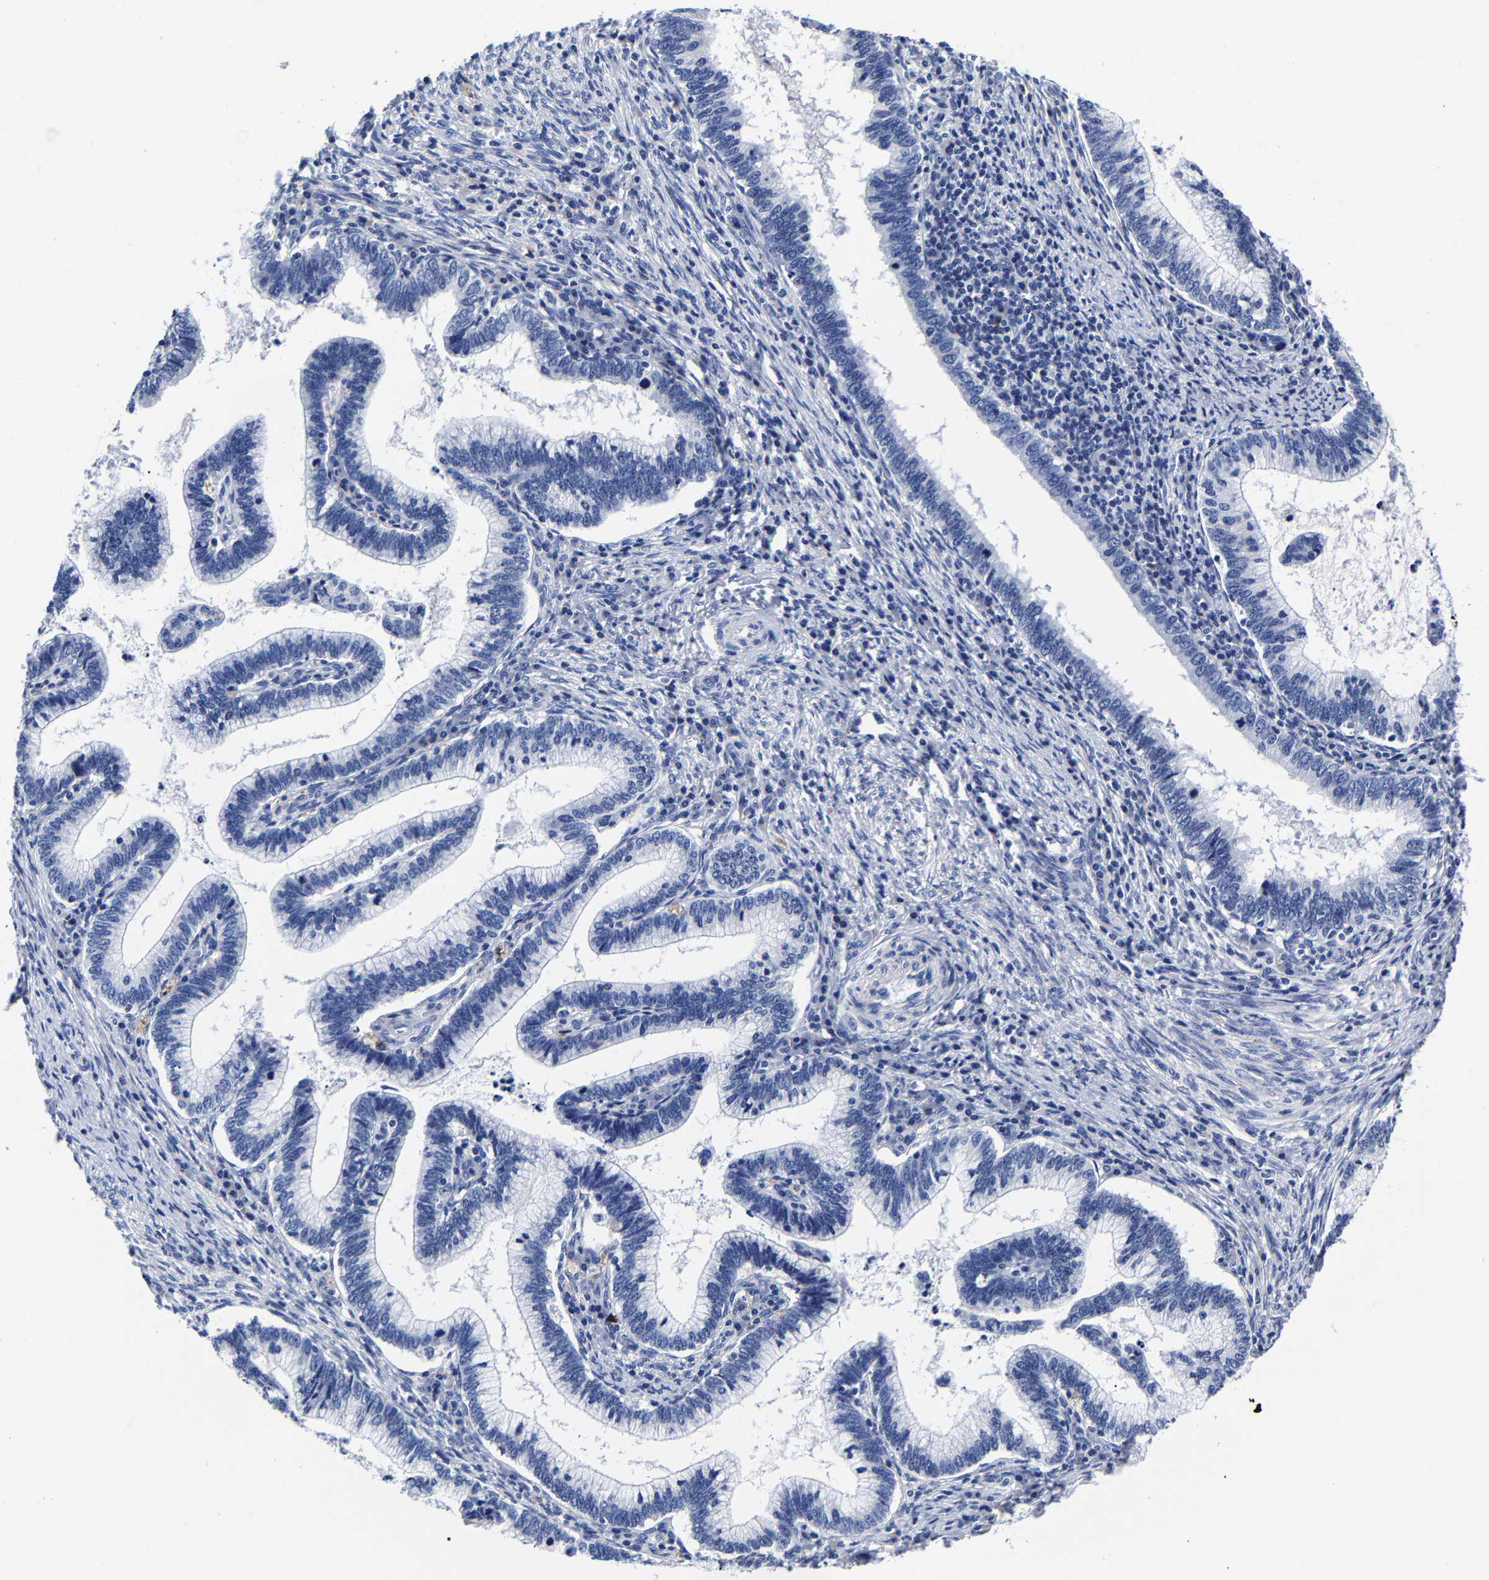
{"staining": {"intensity": "negative", "quantity": "none", "location": "none"}, "tissue": "cervical cancer", "cell_type": "Tumor cells", "image_type": "cancer", "snomed": [{"axis": "morphology", "description": "Adenocarcinoma, NOS"}, {"axis": "topography", "description": "Cervix"}], "caption": "Immunohistochemistry photomicrograph of neoplastic tissue: cervical adenocarcinoma stained with DAB (3,3'-diaminobenzidine) shows no significant protein expression in tumor cells.", "gene": "CPA2", "patient": {"sex": "female", "age": 36}}